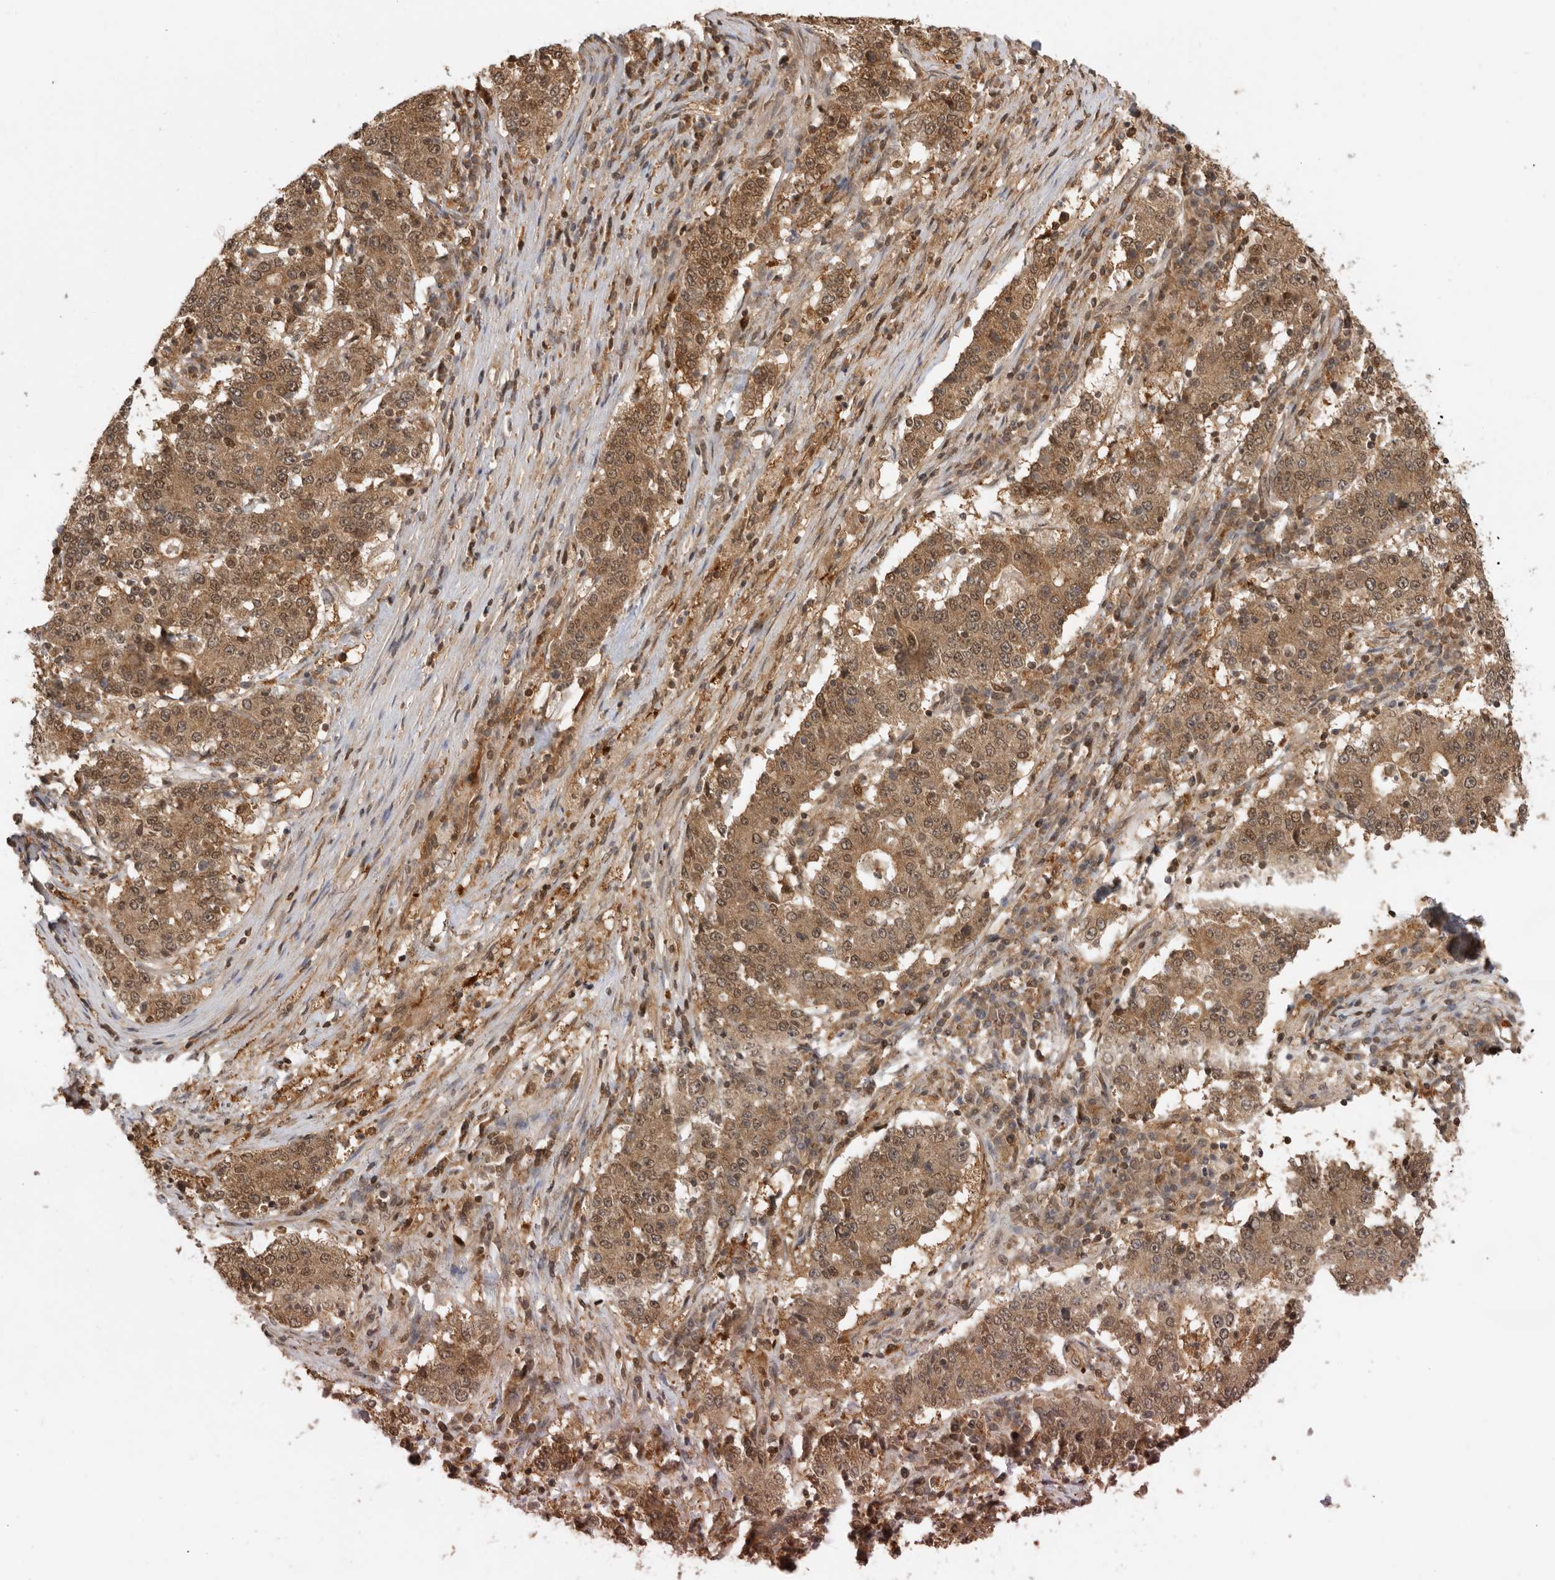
{"staining": {"intensity": "moderate", "quantity": ">75%", "location": "cytoplasmic/membranous,nuclear"}, "tissue": "stomach cancer", "cell_type": "Tumor cells", "image_type": "cancer", "snomed": [{"axis": "morphology", "description": "Adenocarcinoma, NOS"}, {"axis": "topography", "description": "Stomach"}], "caption": "Tumor cells display medium levels of moderate cytoplasmic/membranous and nuclear positivity in approximately >75% of cells in human stomach cancer.", "gene": "ADPRS", "patient": {"sex": "male", "age": 59}}